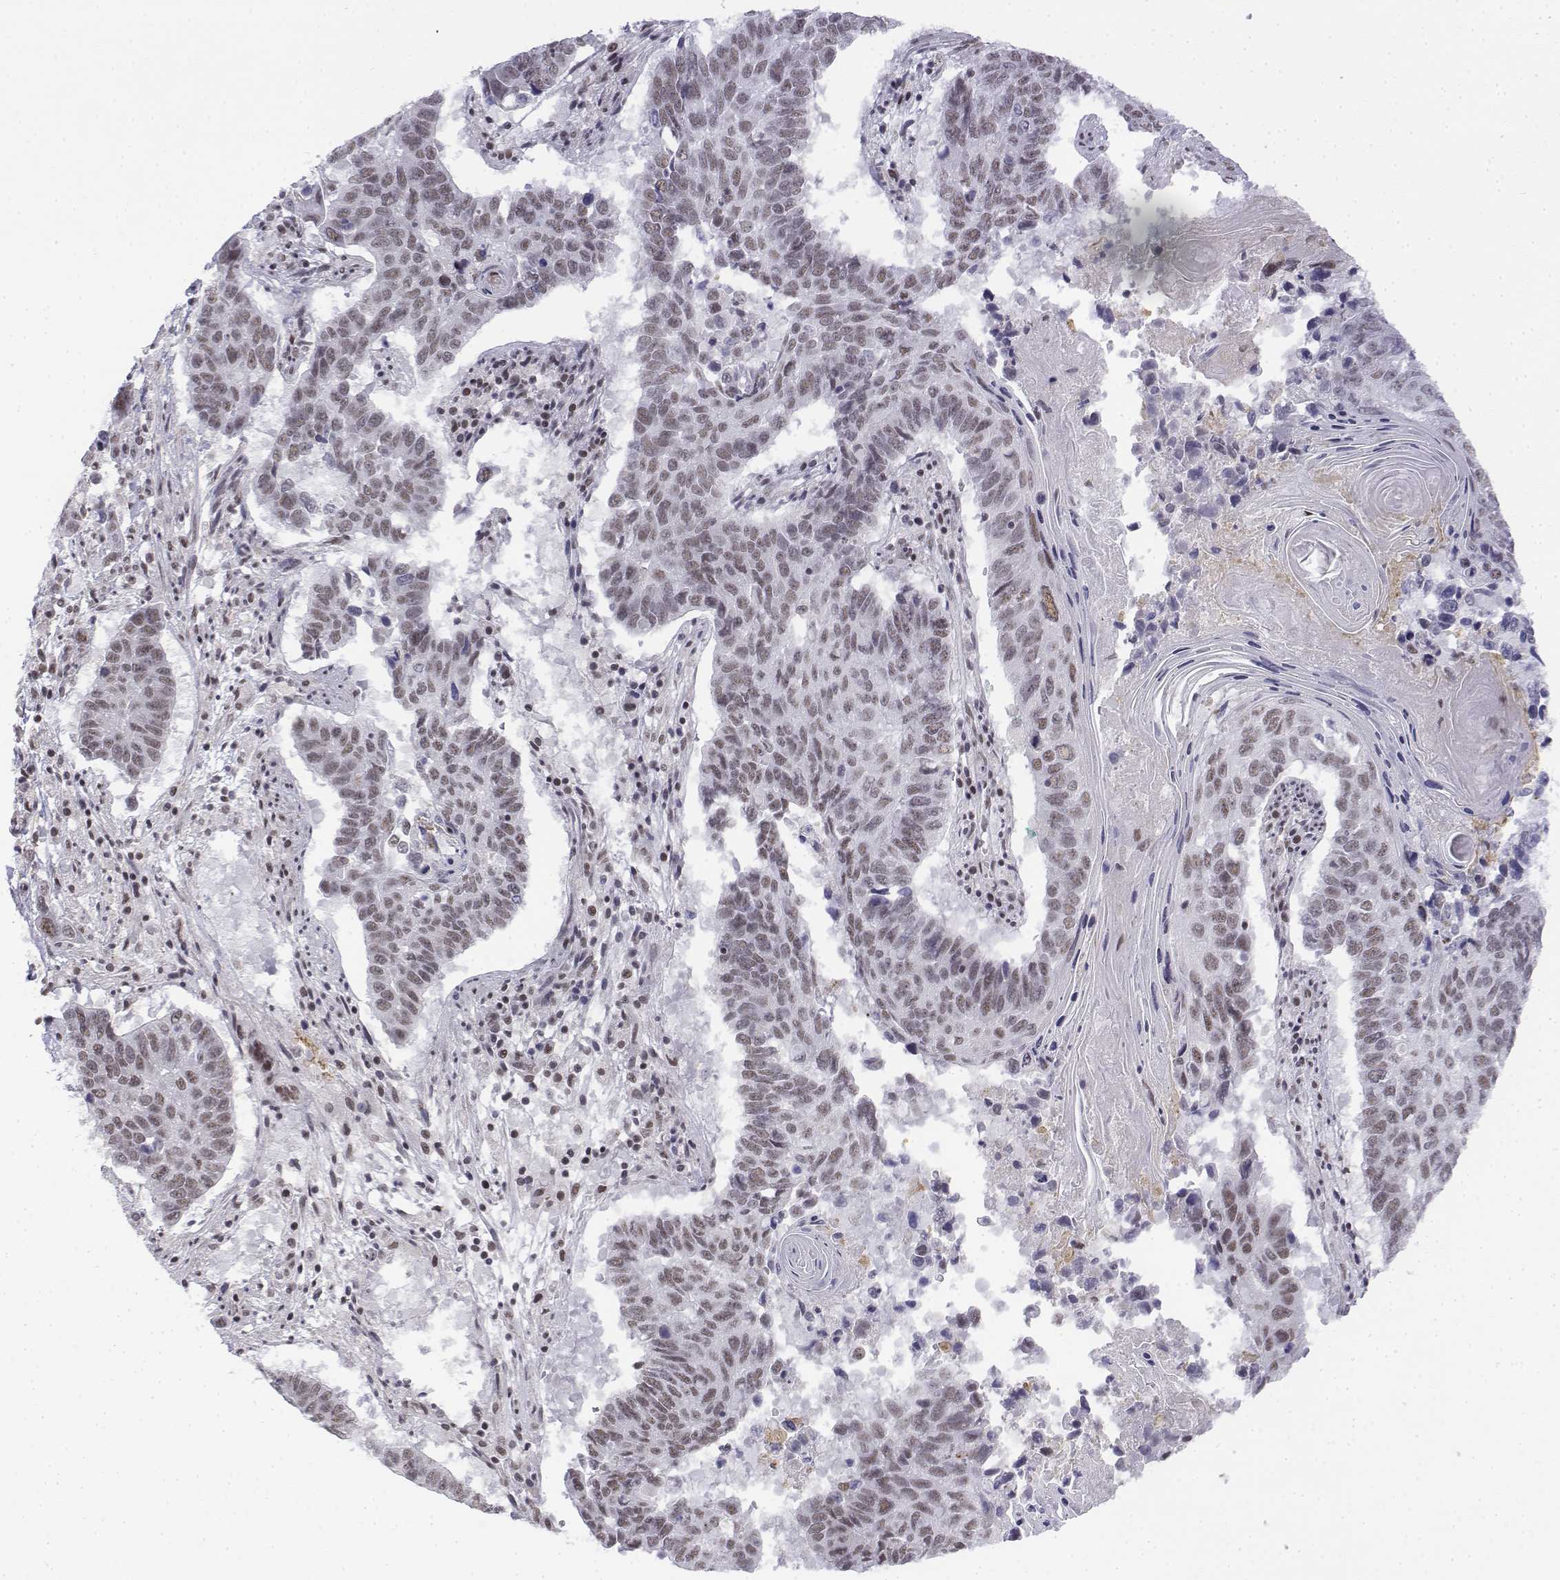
{"staining": {"intensity": "weak", "quantity": ">75%", "location": "nuclear"}, "tissue": "lung cancer", "cell_type": "Tumor cells", "image_type": "cancer", "snomed": [{"axis": "morphology", "description": "Squamous cell carcinoma, NOS"}, {"axis": "topography", "description": "Lung"}], "caption": "Immunohistochemical staining of squamous cell carcinoma (lung) reveals low levels of weak nuclear protein positivity in approximately >75% of tumor cells.", "gene": "SETD1A", "patient": {"sex": "male", "age": 73}}